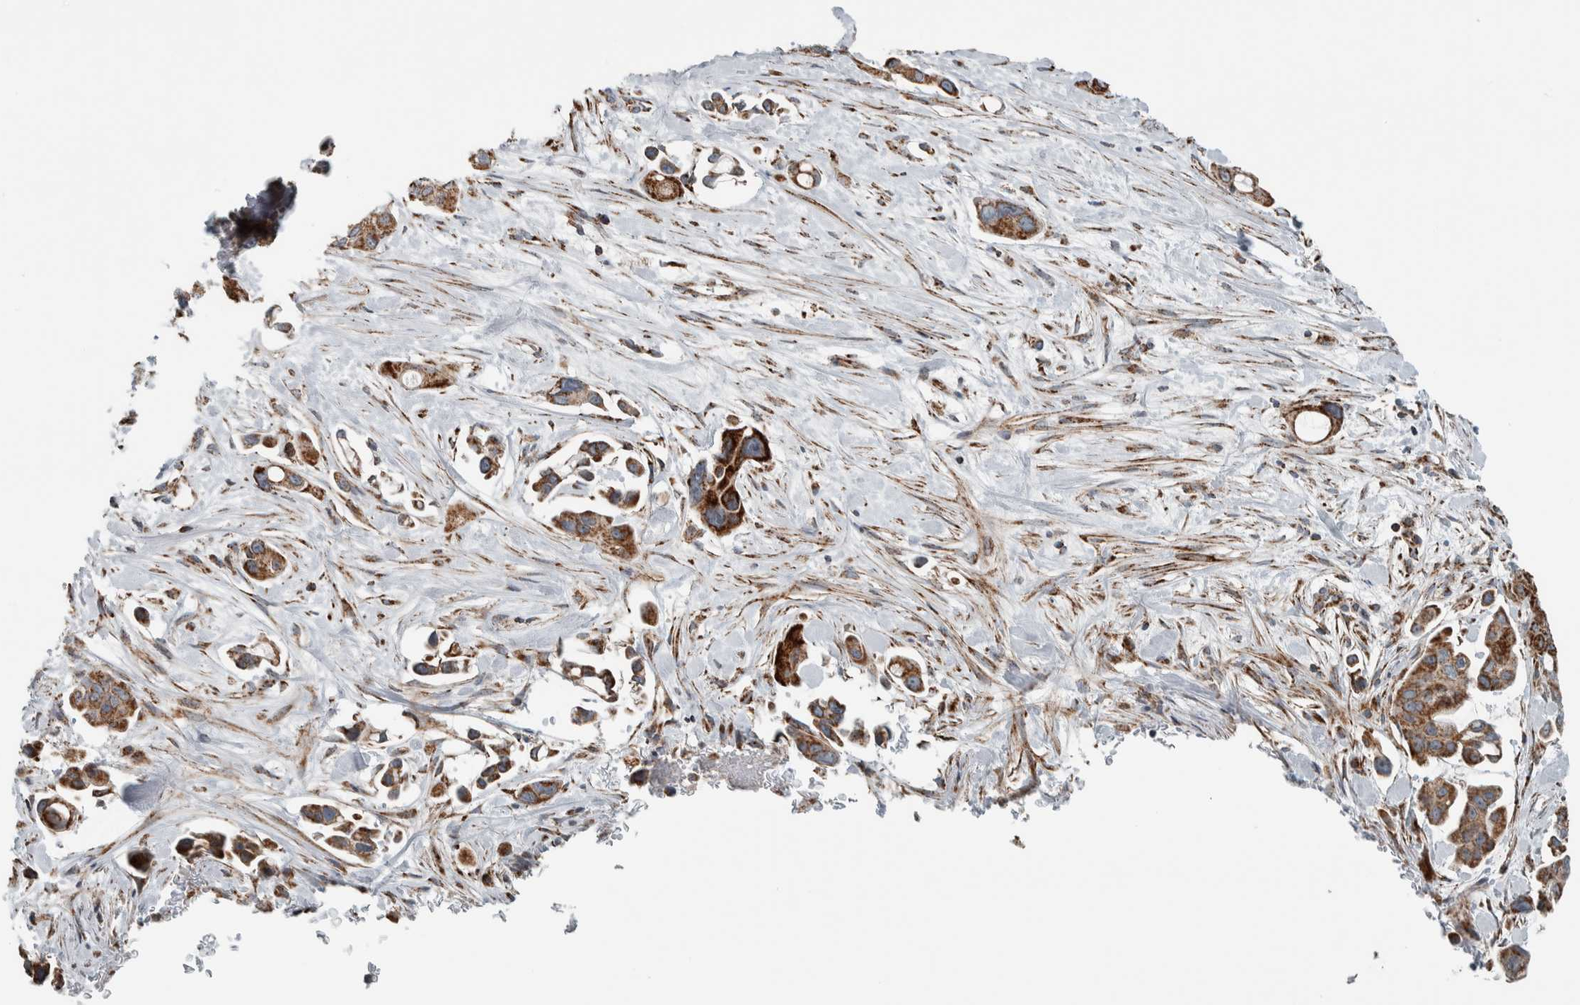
{"staining": {"intensity": "moderate", "quantity": ">75%", "location": "cytoplasmic/membranous"}, "tissue": "pancreatic cancer", "cell_type": "Tumor cells", "image_type": "cancer", "snomed": [{"axis": "morphology", "description": "Adenocarcinoma, NOS"}, {"axis": "topography", "description": "Pancreas"}], "caption": "Immunohistochemical staining of human pancreatic cancer shows medium levels of moderate cytoplasmic/membranous positivity in about >75% of tumor cells. (DAB IHC, brown staining for protein, blue staining for nuclei).", "gene": "CNTROB", "patient": {"sex": "male", "age": 53}}